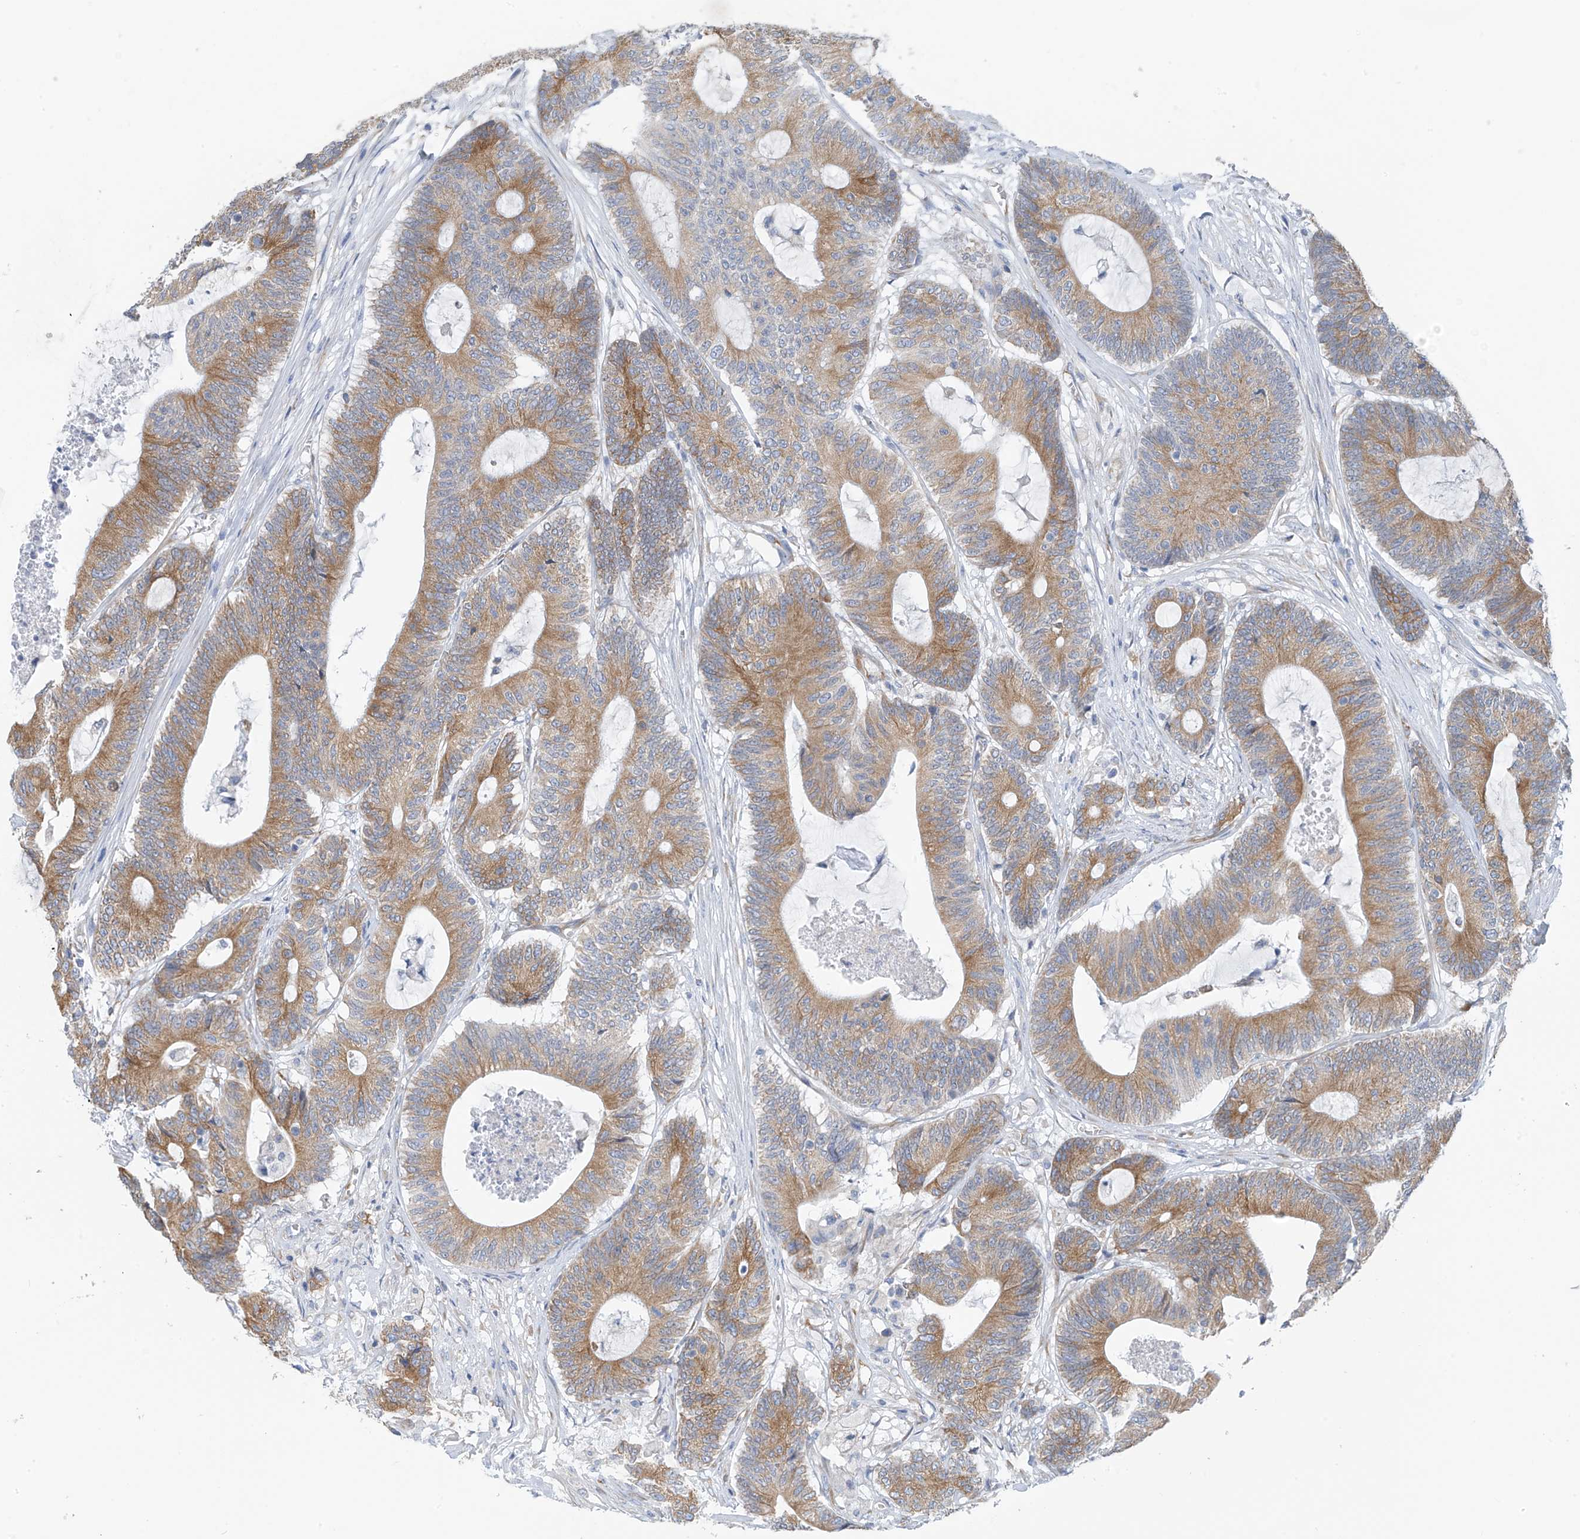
{"staining": {"intensity": "moderate", "quantity": ">75%", "location": "cytoplasmic/membranous"}, "tissue": "colorectal cancer", "cell_type": "Tumor cells", "image_type": "cancer", "snomed": [{"axis": "morphology", "description": "Adenocarcinoma, NOS"}, {"axis": "topography", "description": "Colon"}], "caption": "This is an image of IHC staining of colorectal cancer, which shows moderate positivity in the cytoplasmic/membranous of tumor cells.", "gene": "RCN2", "patient": {"sex": "female", "age": 84}}